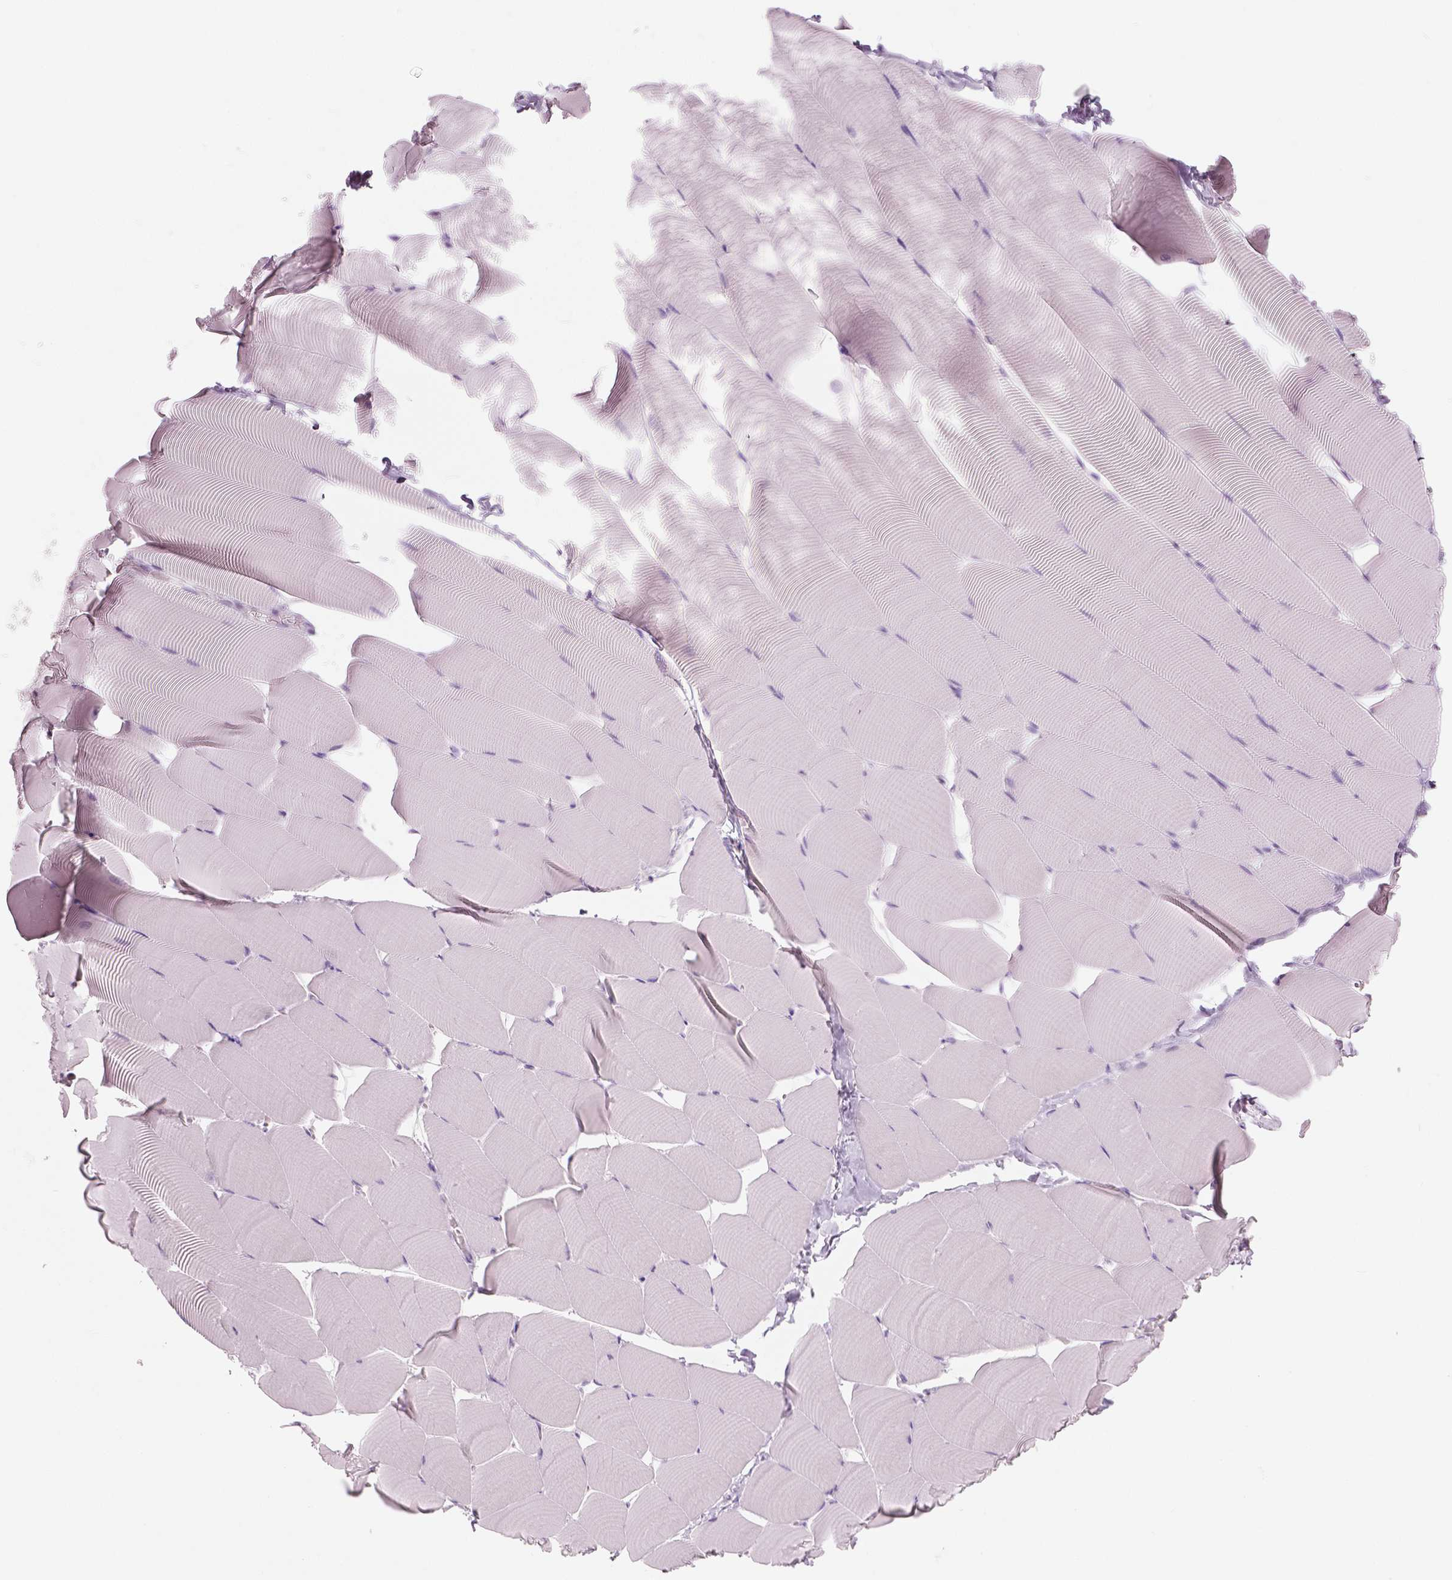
{"staining": {"intensity": "negative", "quantity": "none", "location": "none"}, "tissue": "skeletal muscle", "cell_type": "Myocytes", "image_type": "normal", "snomed": [{"axis": "morphology", "description": "Normal tissue, NOS"}, {"axis": "topography", "description": "Skeletal muscle"}], "caption": "The image shows no significant positivity in myocytes of skeletal muscle.", "gene": "GALM", "patient": {"sex": "male", "age": 25}}